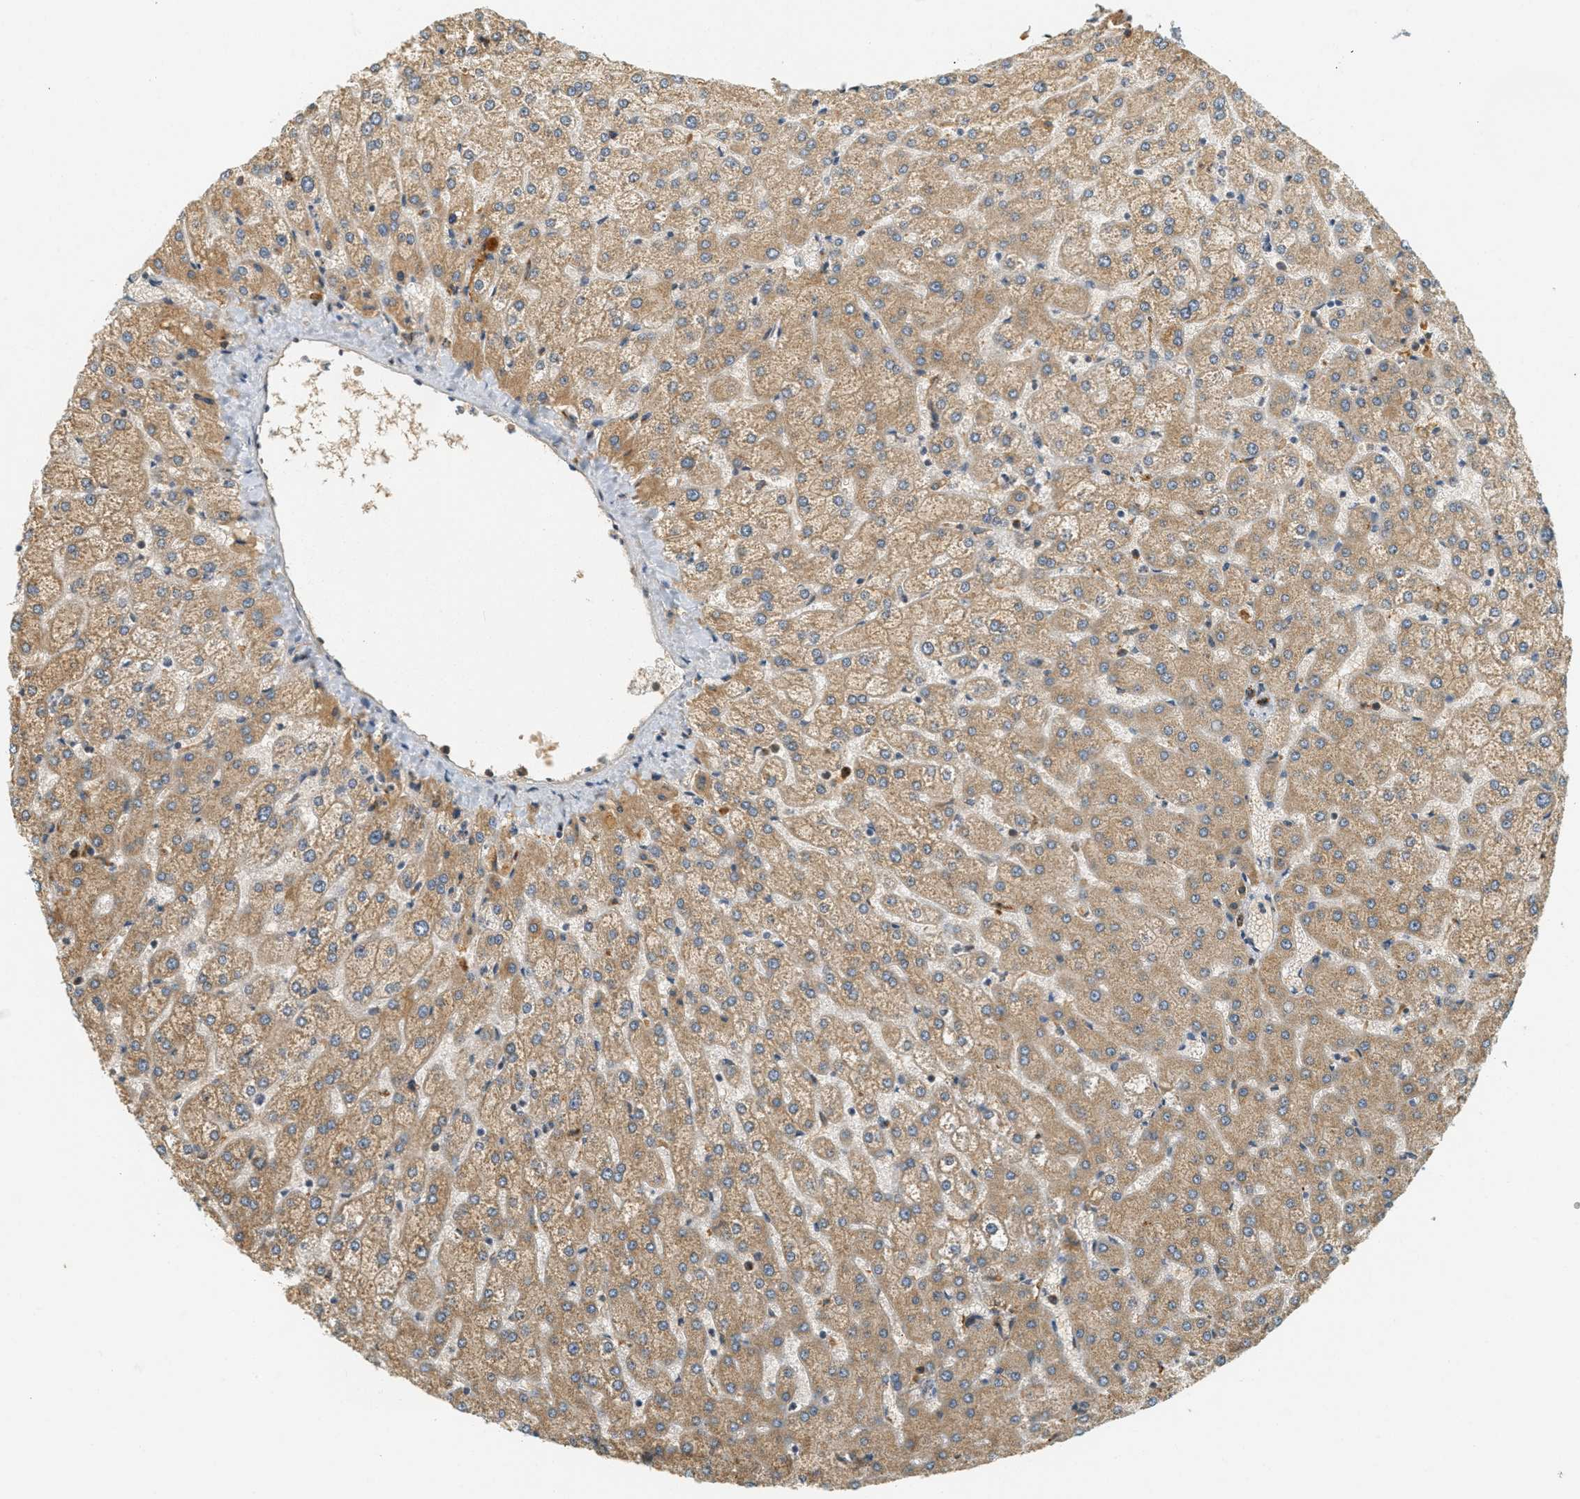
{"staining": {"intensity": "weak", "quantity": "<25%", "location": "cytoplasmic/membranous"}, "tissue": "liver", "cell_type": "Cholangiocytes", "image_type": "normal", "snomed": [{"axis": "morphology", "description": "Normal tissue, NOS"}, {"axis": "topography", "description": "Liver"}], "caption": "Image shows no significant protein staining in cholangiocytes of unremarkable liver.", "gene": "PDK1", "patient": {"sex": "female", "age": 32}}